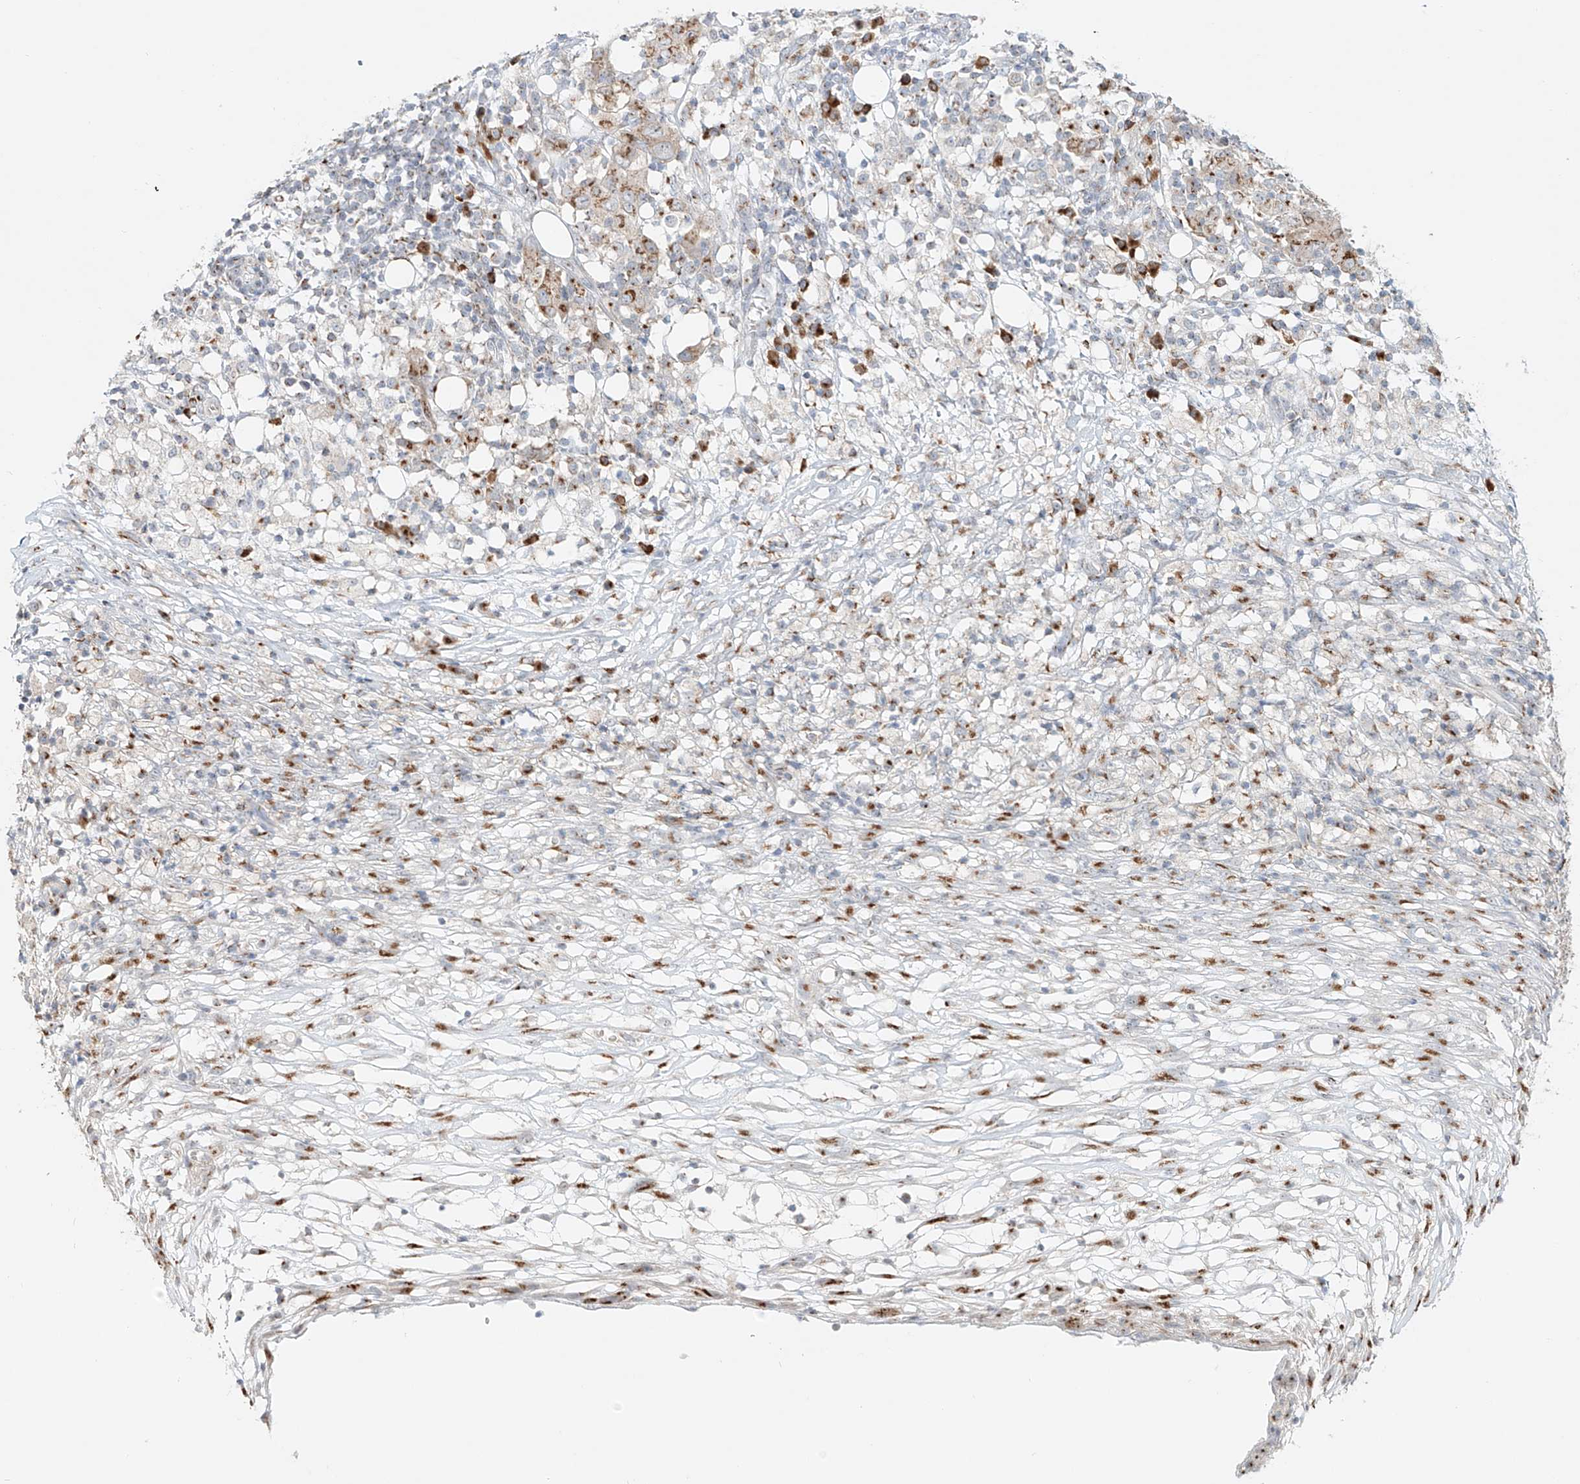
{"staining": {"intensity": "moderate", "quantity": ">75%", "location": "cytoplasmic/membranous"}, "tissue": "ovarian cancer", "cell_type": "Tumor cells", "image_type": "cancer", "snomed": [{"axis": "morphology", "description": "Carcinoma, endometroid"}, {"axis": "topography", "description": "Ovary"}], "caption": "Immunohistochemical staining of endometroid carcinoma (ovarian) shows moderate cytoplasmic/membranous protein positivity in approximately >75% of tumor cells. (Stains: DAB (3,3'-diaminobenzidine) in brown, nuclei in blue, Microscopy: brightfield microscopy at high magnification).", "gene": "BSDC1", "patient": {"sex": "female", "age": 42}}